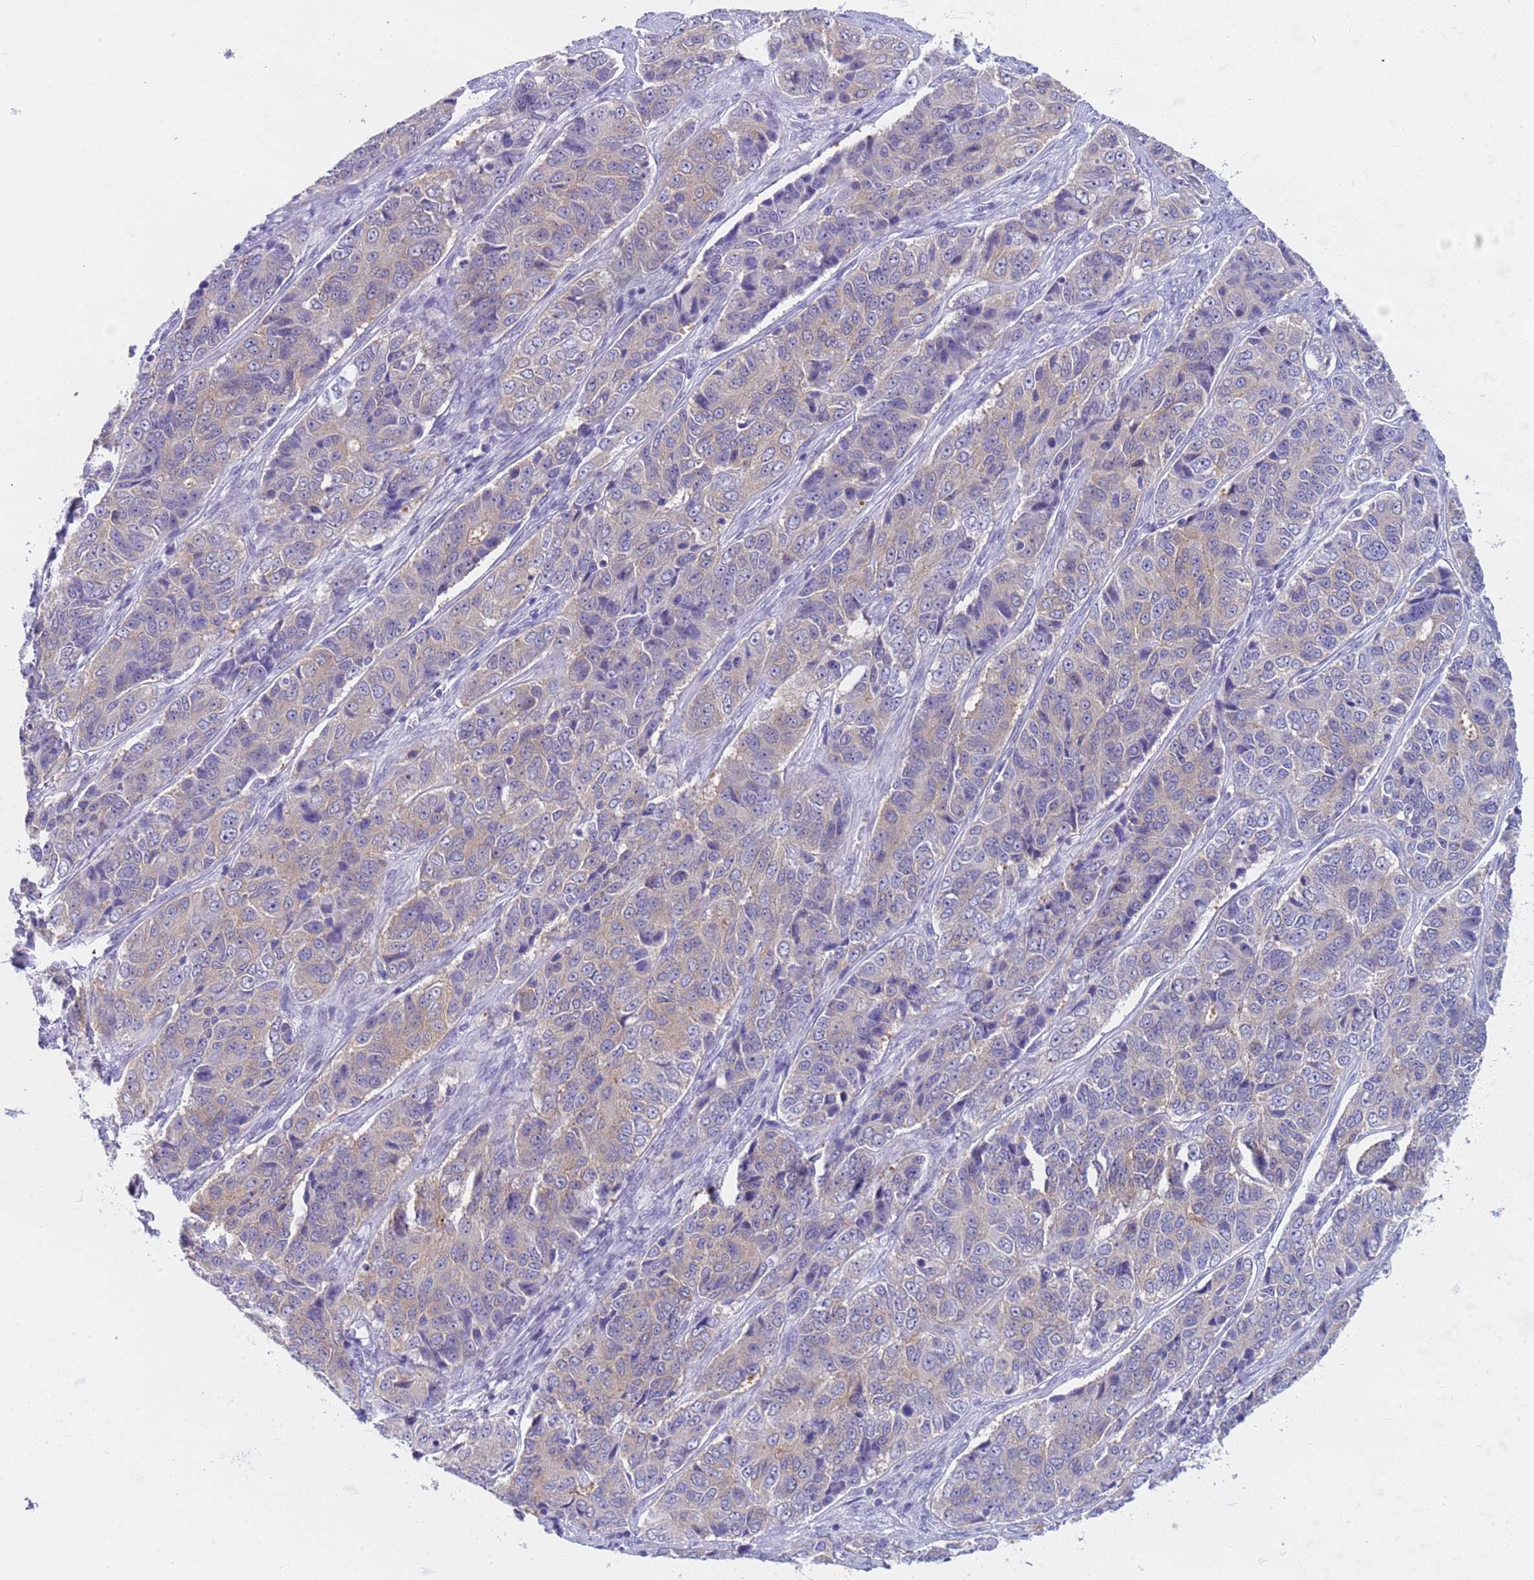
{"staining": {"intensity": "weak", "quantity": "25%-75%", "location": "cytoplasmic/membranous"}, "tissue": "ovarian cancer", "cell_type": "Tumor cells", "image_type": "cancer", "snomed": [{"axis": "morphology", "description": "Carcinoma, endometroid"}, {"axis": "topography", "description": "Ovary"}], "caption": "Immunohistochemistry micrograph of ovarian cancer (endometroid carcinoma) stained for a protein (brown), which exhibits low levels of weak cytoplasmic/membranous expression in approximately 25%-75% of tumor cells.", "gene": "CAPN7", "patient": {"sex": "female", "age": 51}}